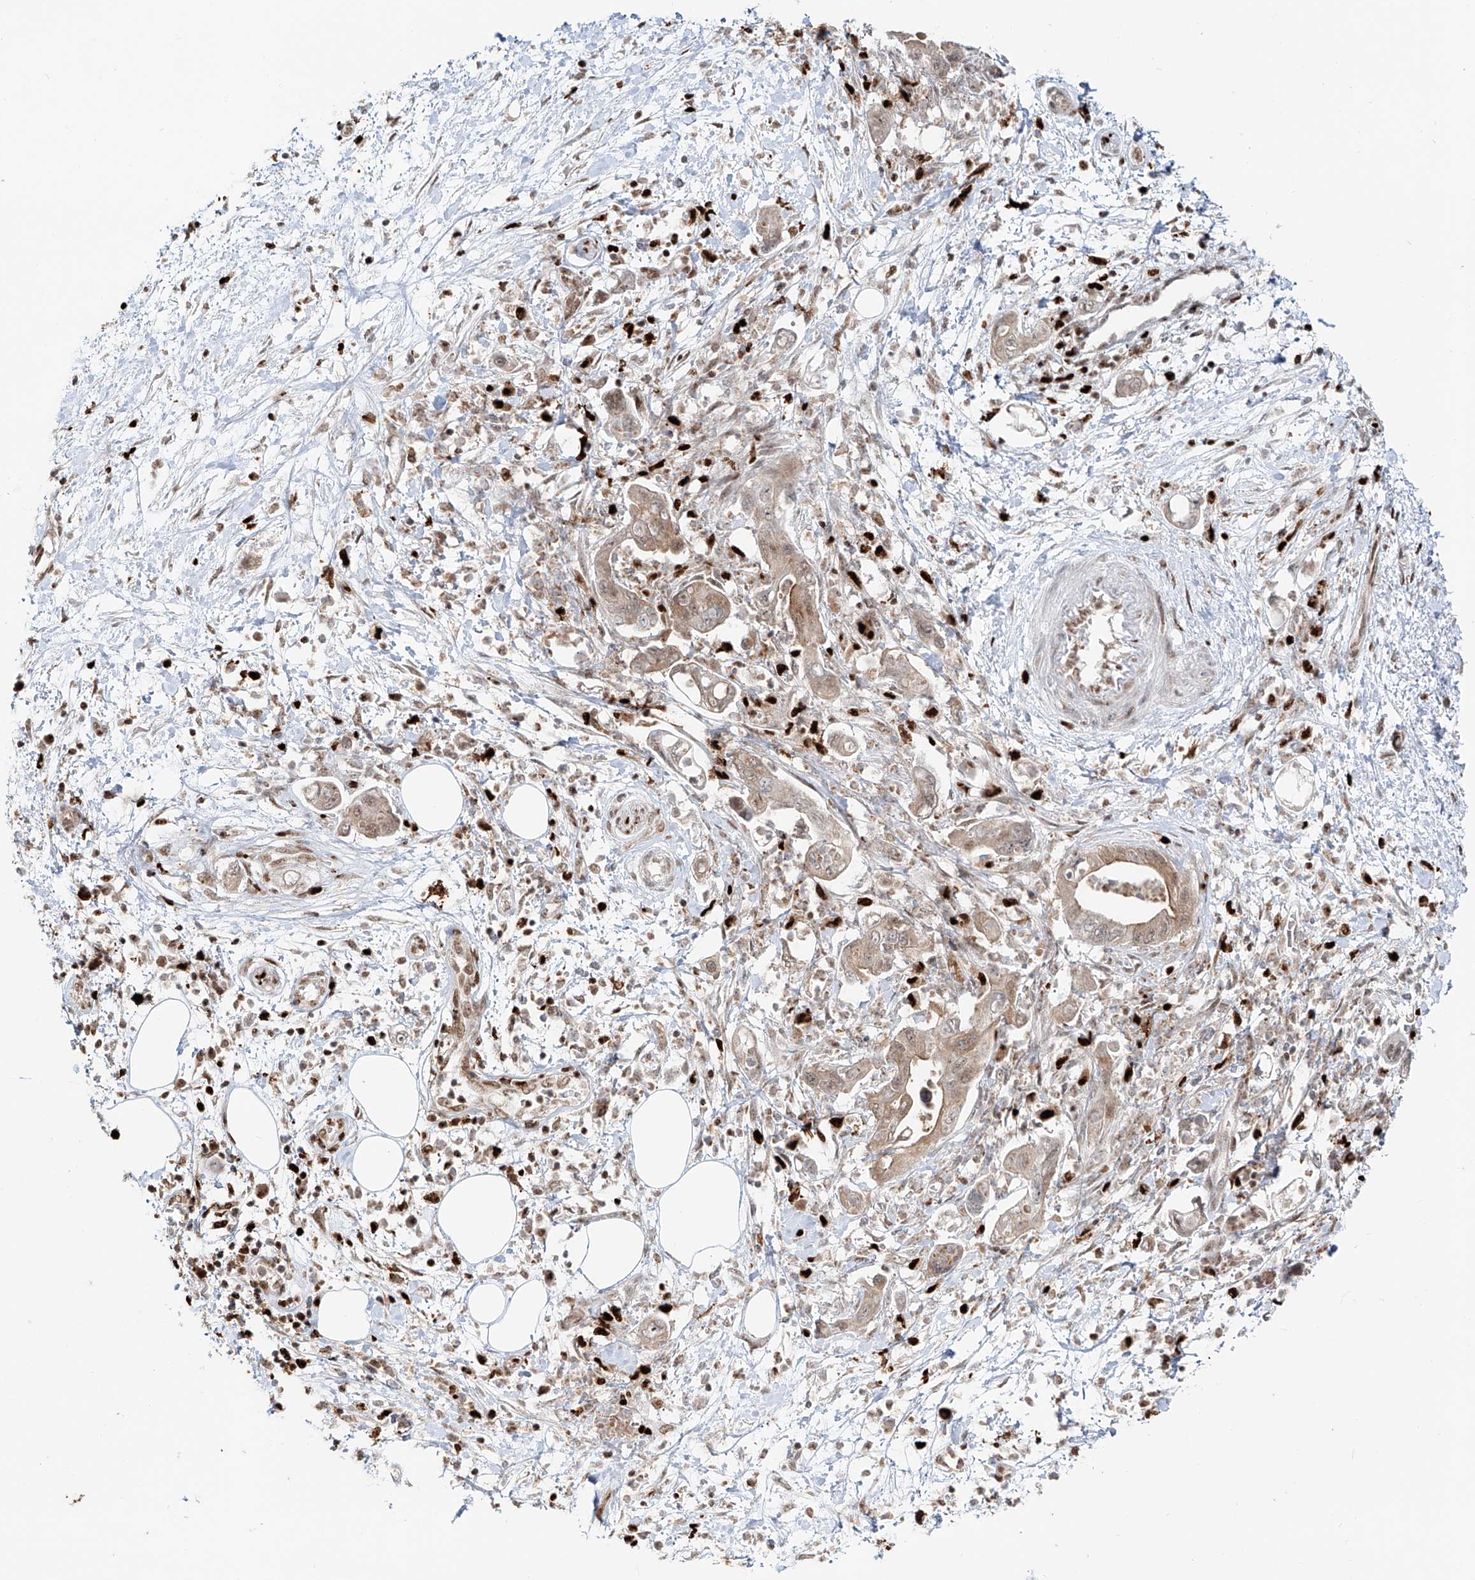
{"staining": {"intensity": "weak", "quantity": ">75%", "location": "cytoplasmic/membranous,nuclear"}, "tissue": "pancreatic cancer", "cell_type": "Tumor cells", "image_type": "cancer", "snomed": [{"axis": "morphology", "description": "Adenocarcinoma, NOS"}, {"axis": "topography", "description": "Pancreas"}], "caption": "DAB immunohistochemical staining of human pancreatic cancer (adenocarcinoma) exhibits weak cytoplasmic/membranous and nuclear protein expression in approximately >75% of tumor cells.", "gene": "DZIP1L", "patient": {"sex": "female", "age": 73}}